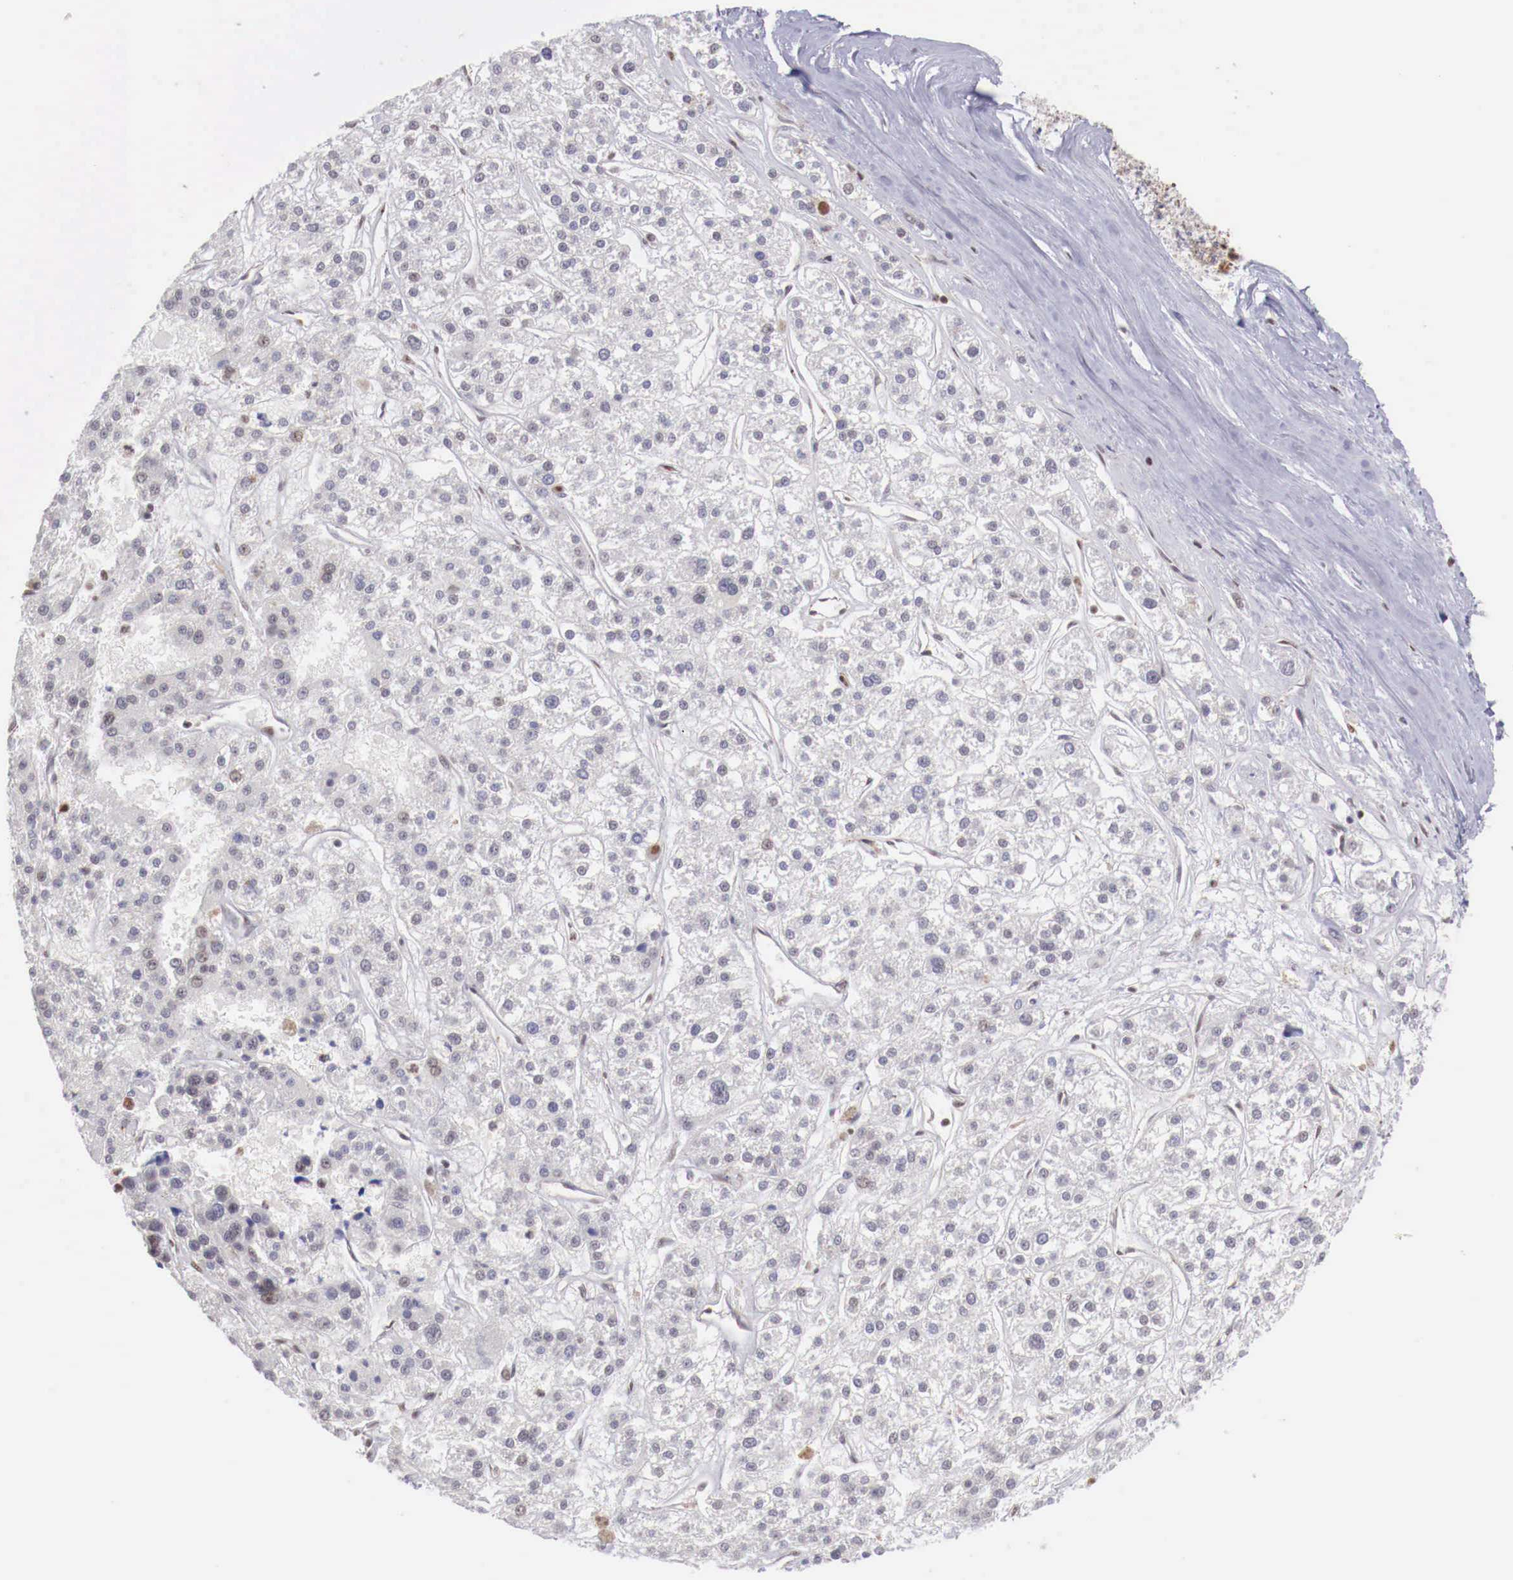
{"staining": {"intensity": "weak", "quantity": "<25%", "location": "nuclear"}, "tissue": "liver cancer", "cell_type": "Tumor cells", "image_type": "cancer", "snomed": [{"axis": "morphology", "description": "Carcinoma, Hepatocellular, NOS"}, {"axis": "topography", "description": "Liver"}], "caption": "Tumor cells show no significant protein expression in liver hepatocellular carcinoma. The staining was performed using DAB (3,3'-diaminobenzidine) to visualize the protein expression in brown, while the nuclei were stained in blue with hematoxylin (Magnification: 20x).", "gene": "MAX", "patient": {"sex": "female", "age": 85}}